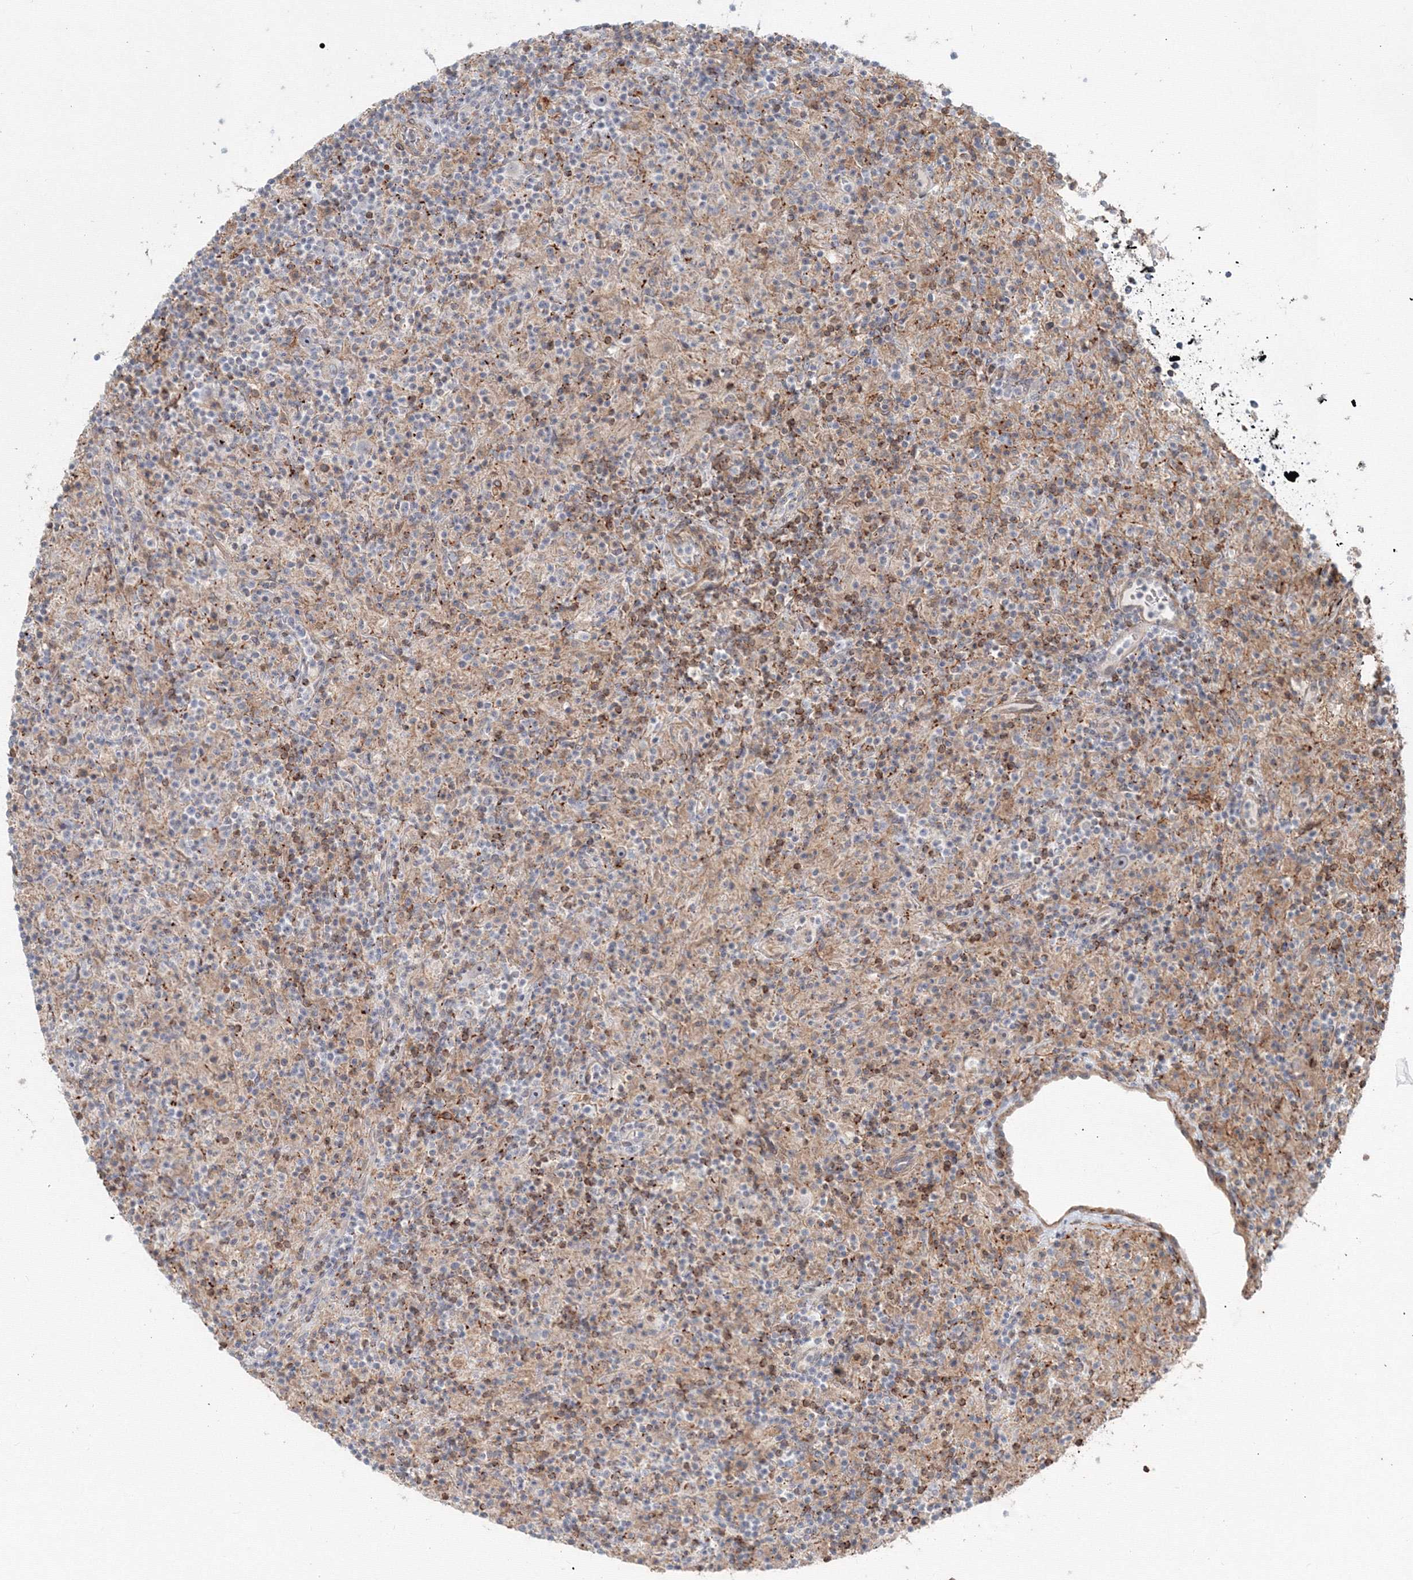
{"staining": {"intensity": "negative", "quantity": "none", "location": "none"}, "tissue": "lymphoma", "cell_type": "Tumor cells", "image_type": "cancer", "snomed": [{"axis": "morphology", "description": "Hodgkin's disease, NOS"}, {"axis": "topography", "description": "Lymph node"}], "caption": "The IHC photomicrograph has no significant expression in tumor cells of lymphoma tissue.", "gene": "SH3PXD2A", "patient": {"sex": "male", "age": 70}}